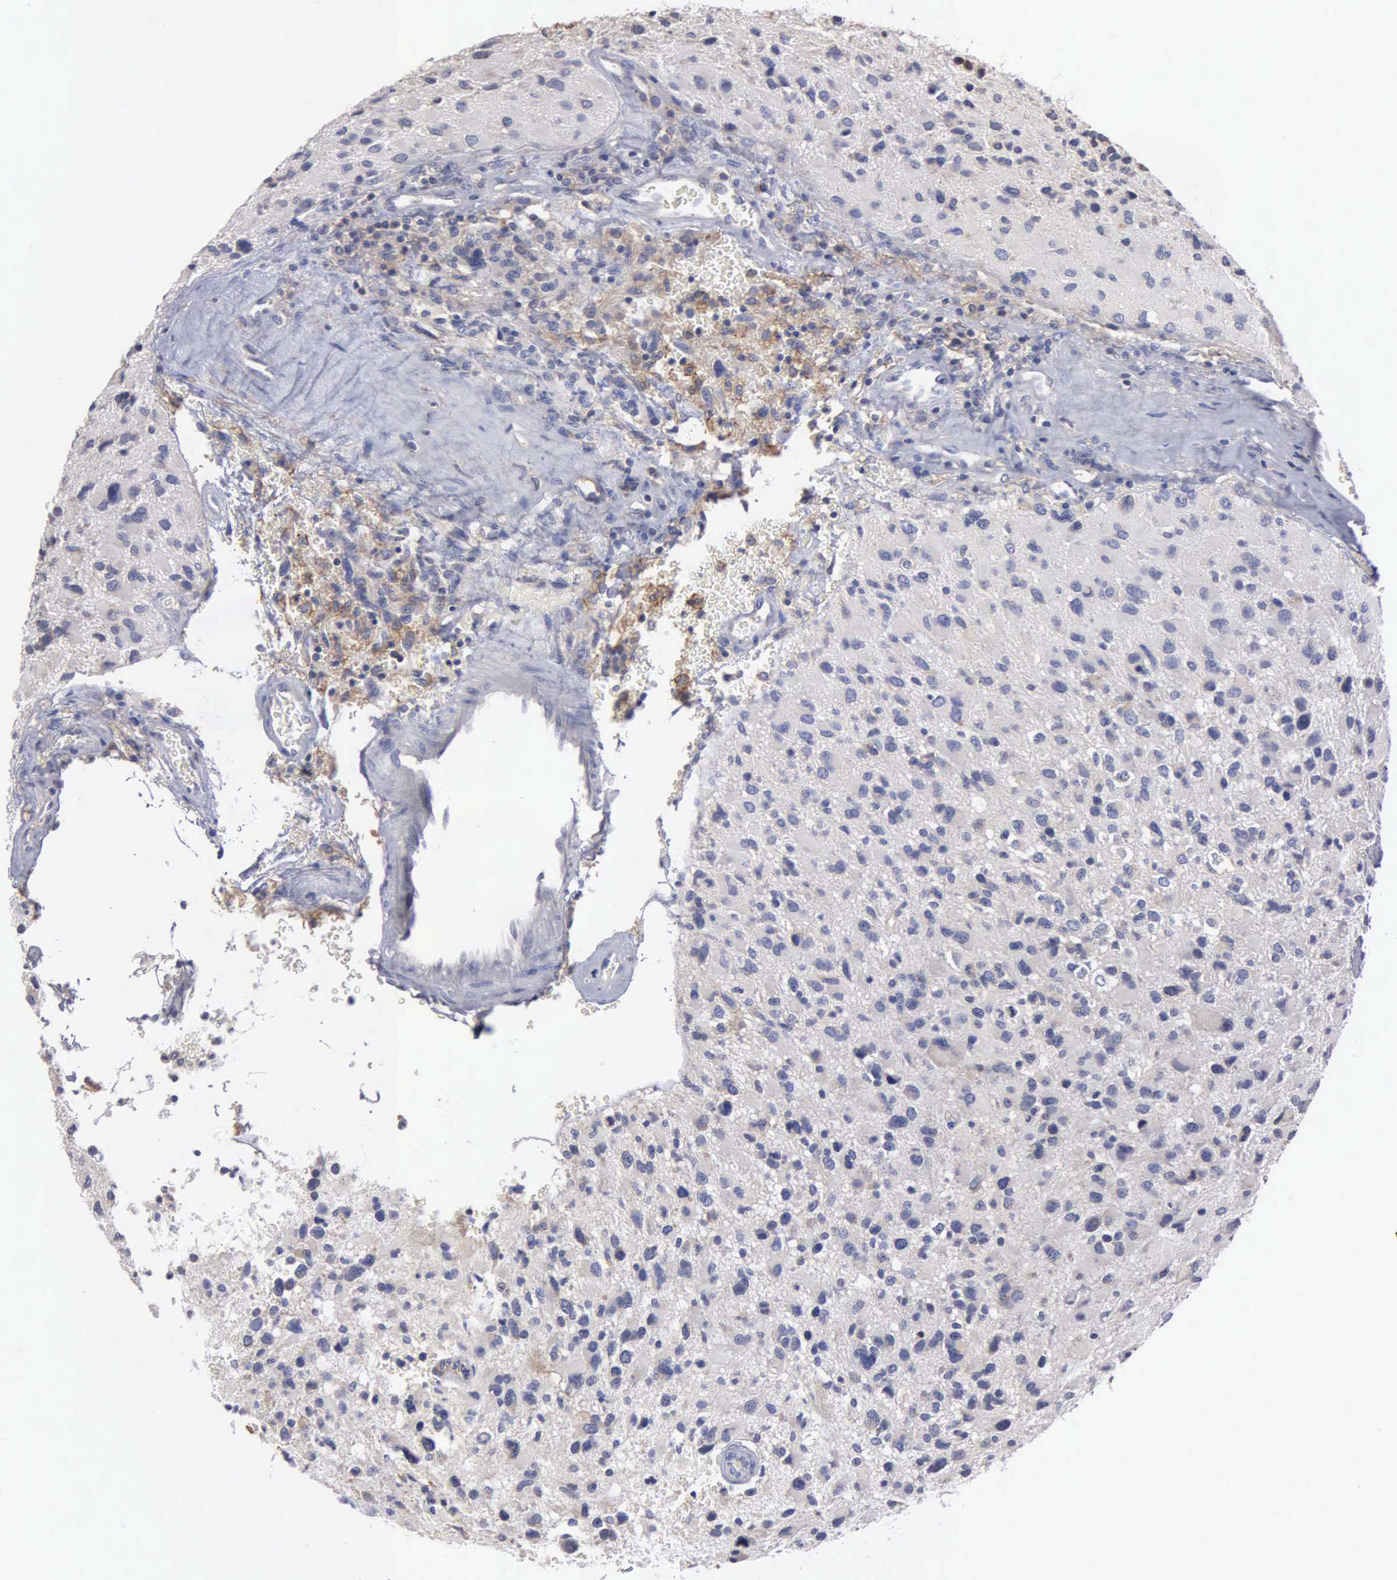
{"staining": {"intensity": "negative", "quantity": "none", "location": "none"}, "tissue": "glioma", "cell_type": "Tumor cells", "image_type": "cancer", "snomed": [{"axis": "morphology", "description": "Glioma, malignant, High grade"}, {"axis": "topography", "description": "Brain"}], "caption": "An image of human malignant glioma (high-grade) is negative for staining in tumor cells.", "gene": "PTGS2", "patient": {"sex": "male", "age": 69}}